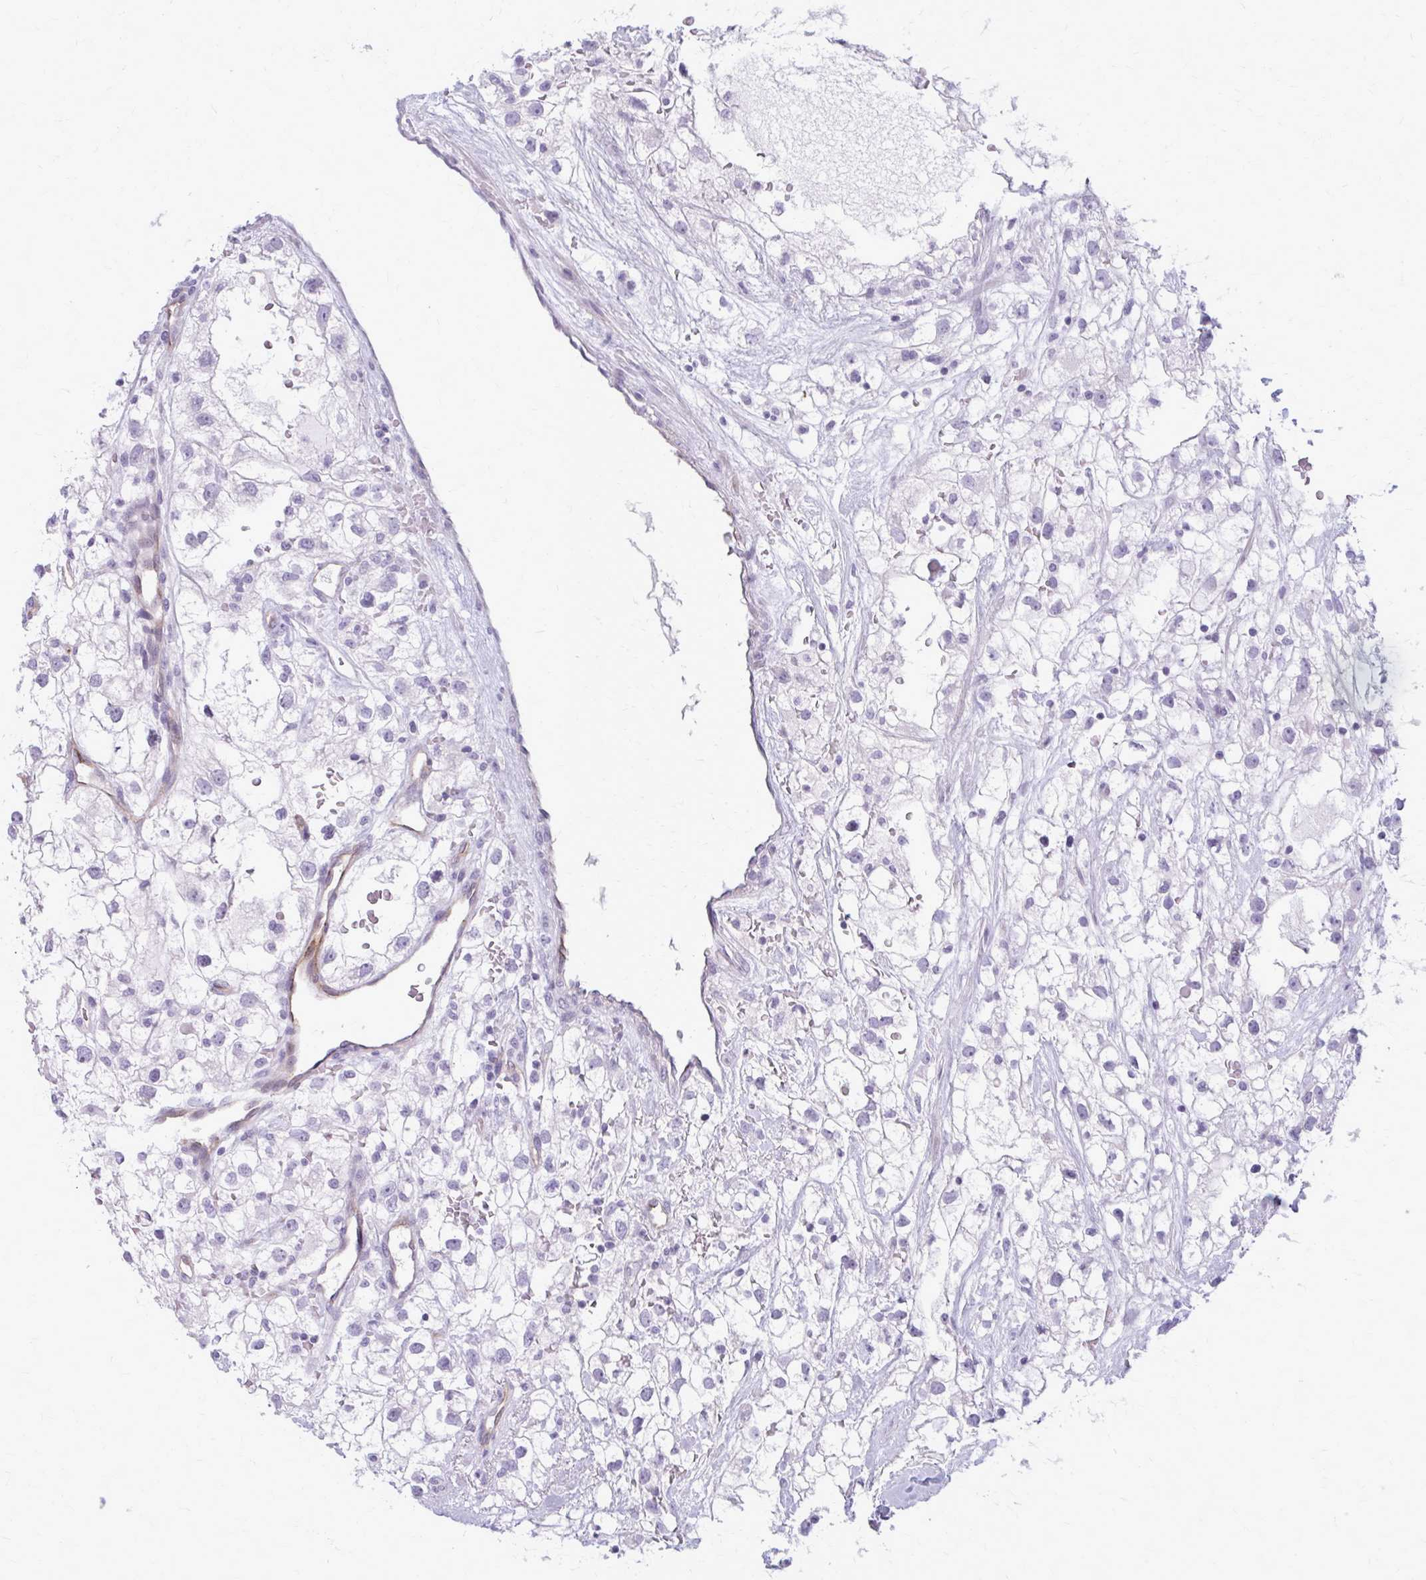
{"staining": {"intensity": "negative", "quantity": "none", "location": "none"}, "tissue": "renal cancer", "cell_type": "Tumor cells", "image_type": "cancer", "snomed": [{"axis": "morphology", "description": "Adenocarcinoma, NOS"}, {"axis": "topography", "description": "Kidney"}], "caption": "Immunohistochemistry (IHC) of human renal cancer (adenocarcinoma) demonstrates no staining in tumor cells.", "gene": "CASQ2", "patient": {"sex": "male", "age": 59}}